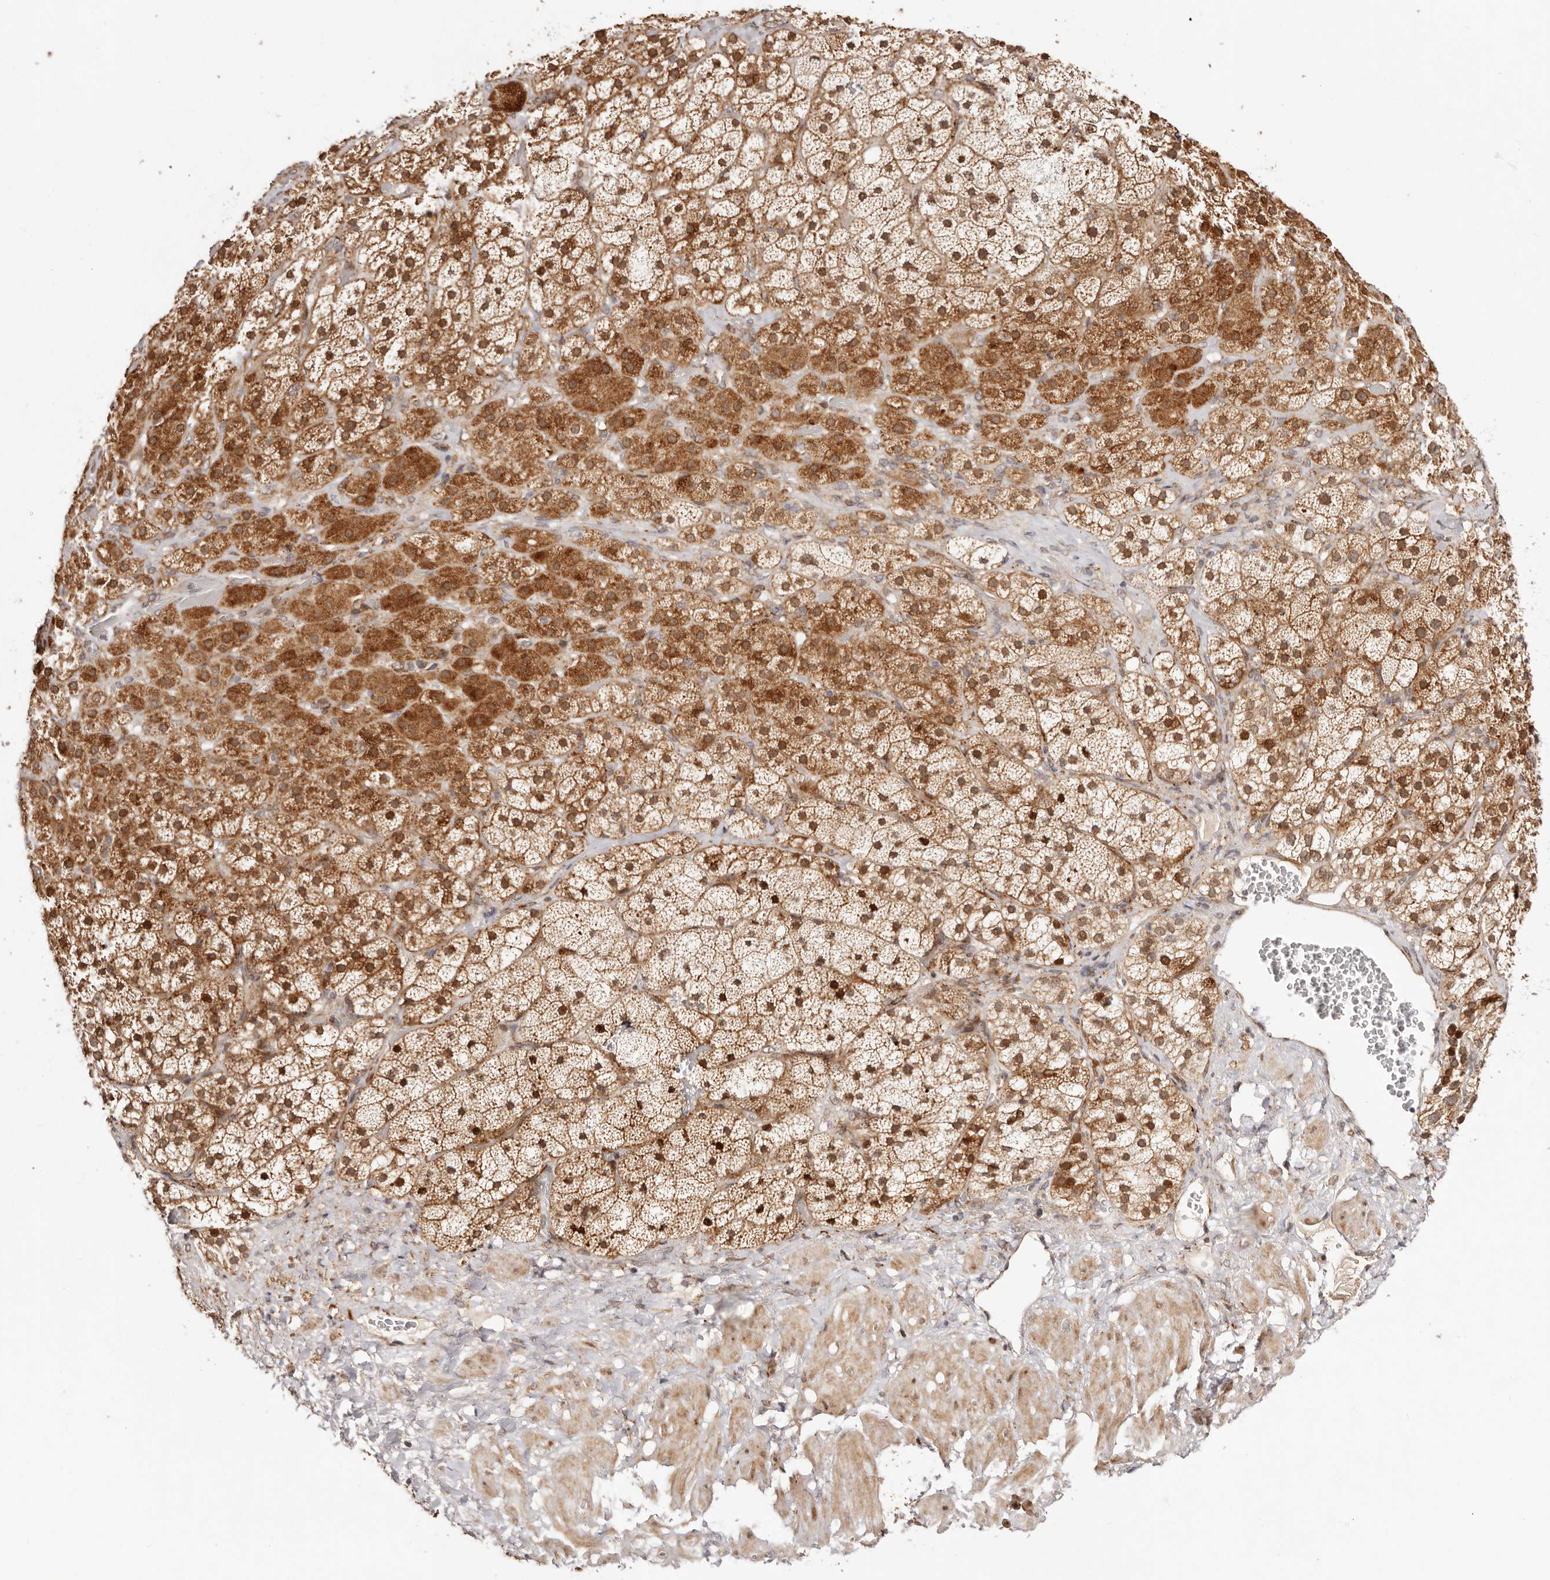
{"staining": {"intensity": "strong", "quantity": ">75%", "location": "cytoplasmic/membranous,nuclear"}, "tissue": "adrenal gland", "cell_type": "Glandular cells", "image_type": "normal", "snomed": [{"axis": "morphology", "description": "Normal tissue, NOS"}, {"axis": "topography", "description": "Adrenal gland"}], "caption": "A histopathology image showing strong cytoplasmic/membranous,nuclear expression in about >75% of glandular cells in unremarkable adrenal gland, as visualized by brown immunohistochemical staining.", "gene": "BCL2L15", "patient": {"sex": "male", "age": 57}}